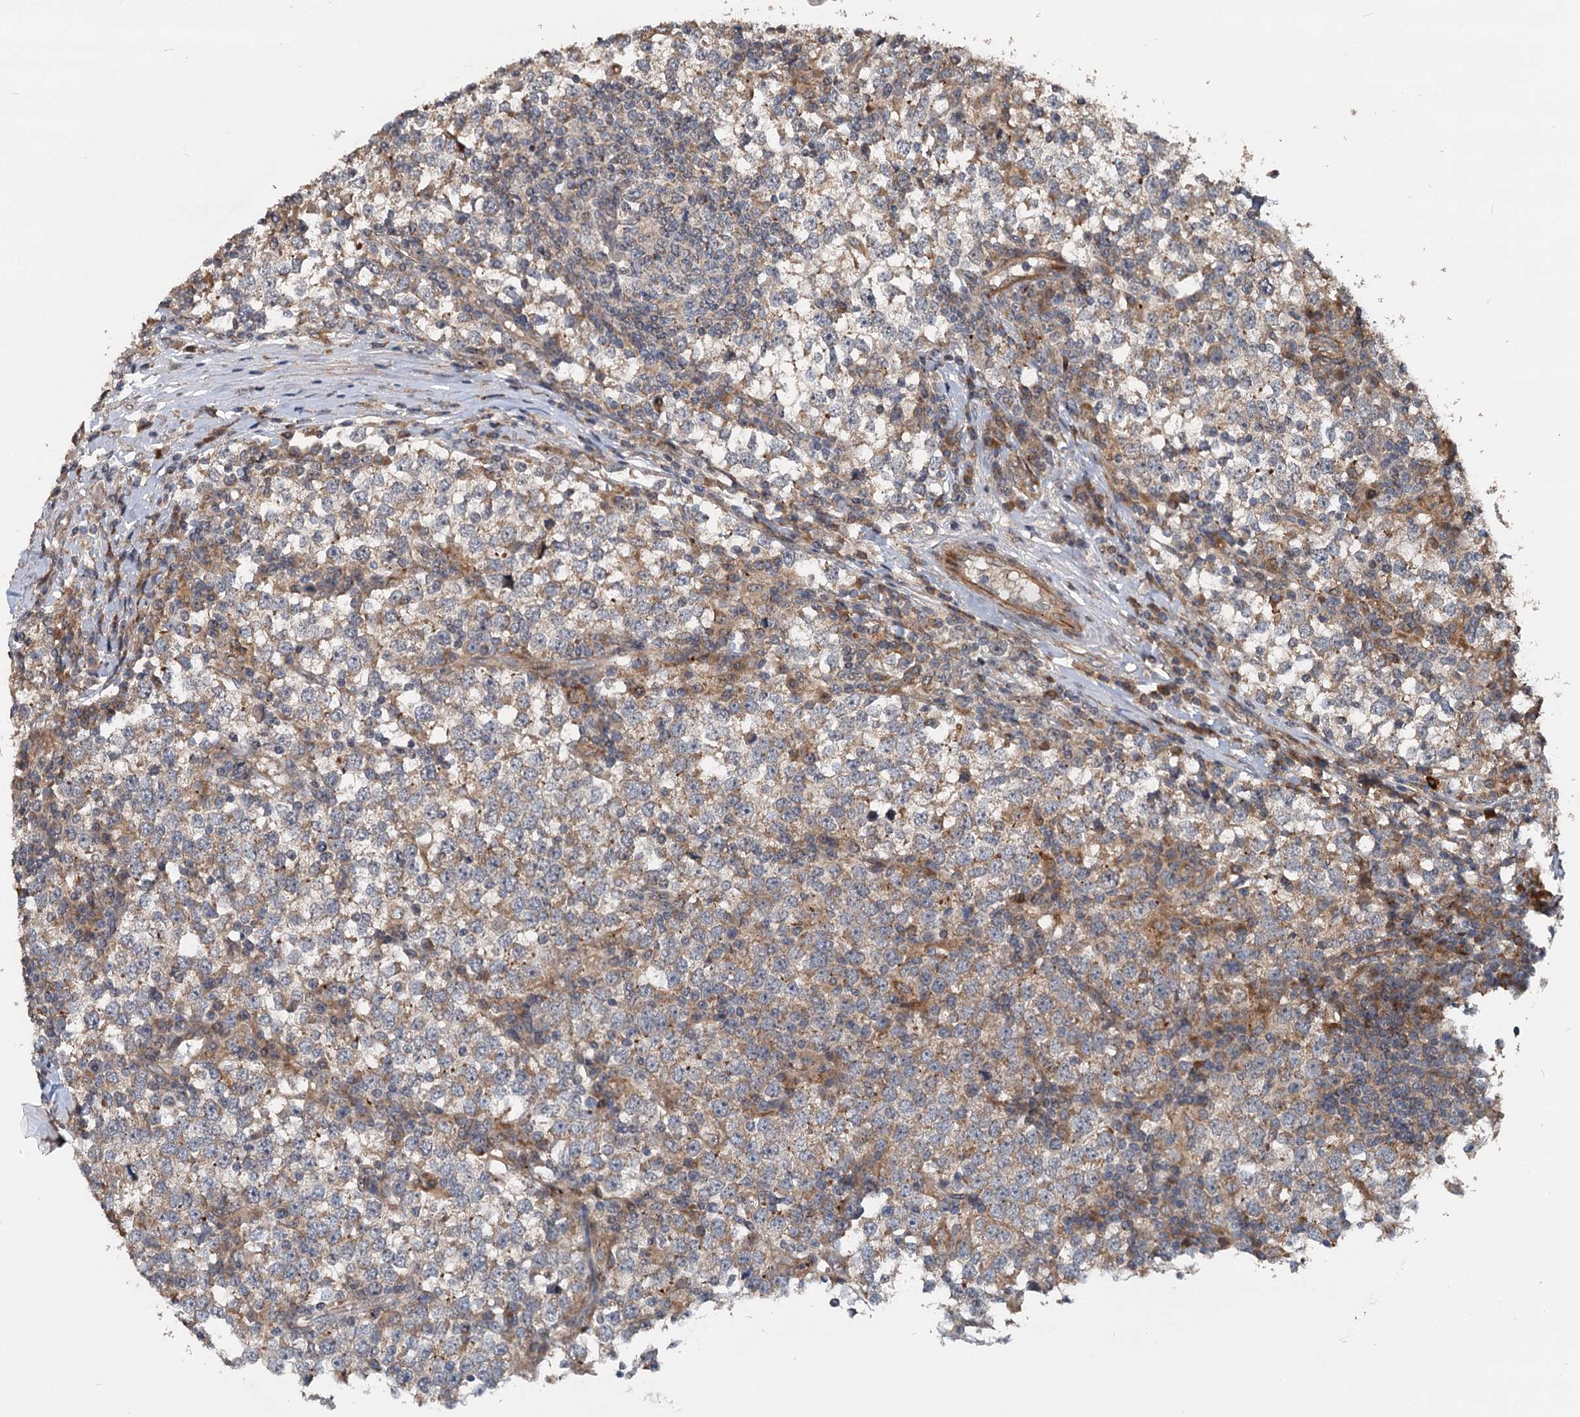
{"staining": {"intensity": "weak", "quantity": "25%-75%", "location": "cytoplasmic/membranous"}, "tissue": "testis cancer", "cell_type": "Tumor cells", "image_type": "cancer", "snomed": [{"axis": "morphology", "description": "Seminoma, NOS"}, {"axis": "topography", "description": "Testis"}], "caption": "A photomicrograph of testis cancer stained for a protein displays weak cytoplasmic/membranous brown staining in tumor cells. (DAB IHC with brightfield microscopy, high magnification).", "gene": "LRRK2", "patient": {"sex": "male", "age": 65}}